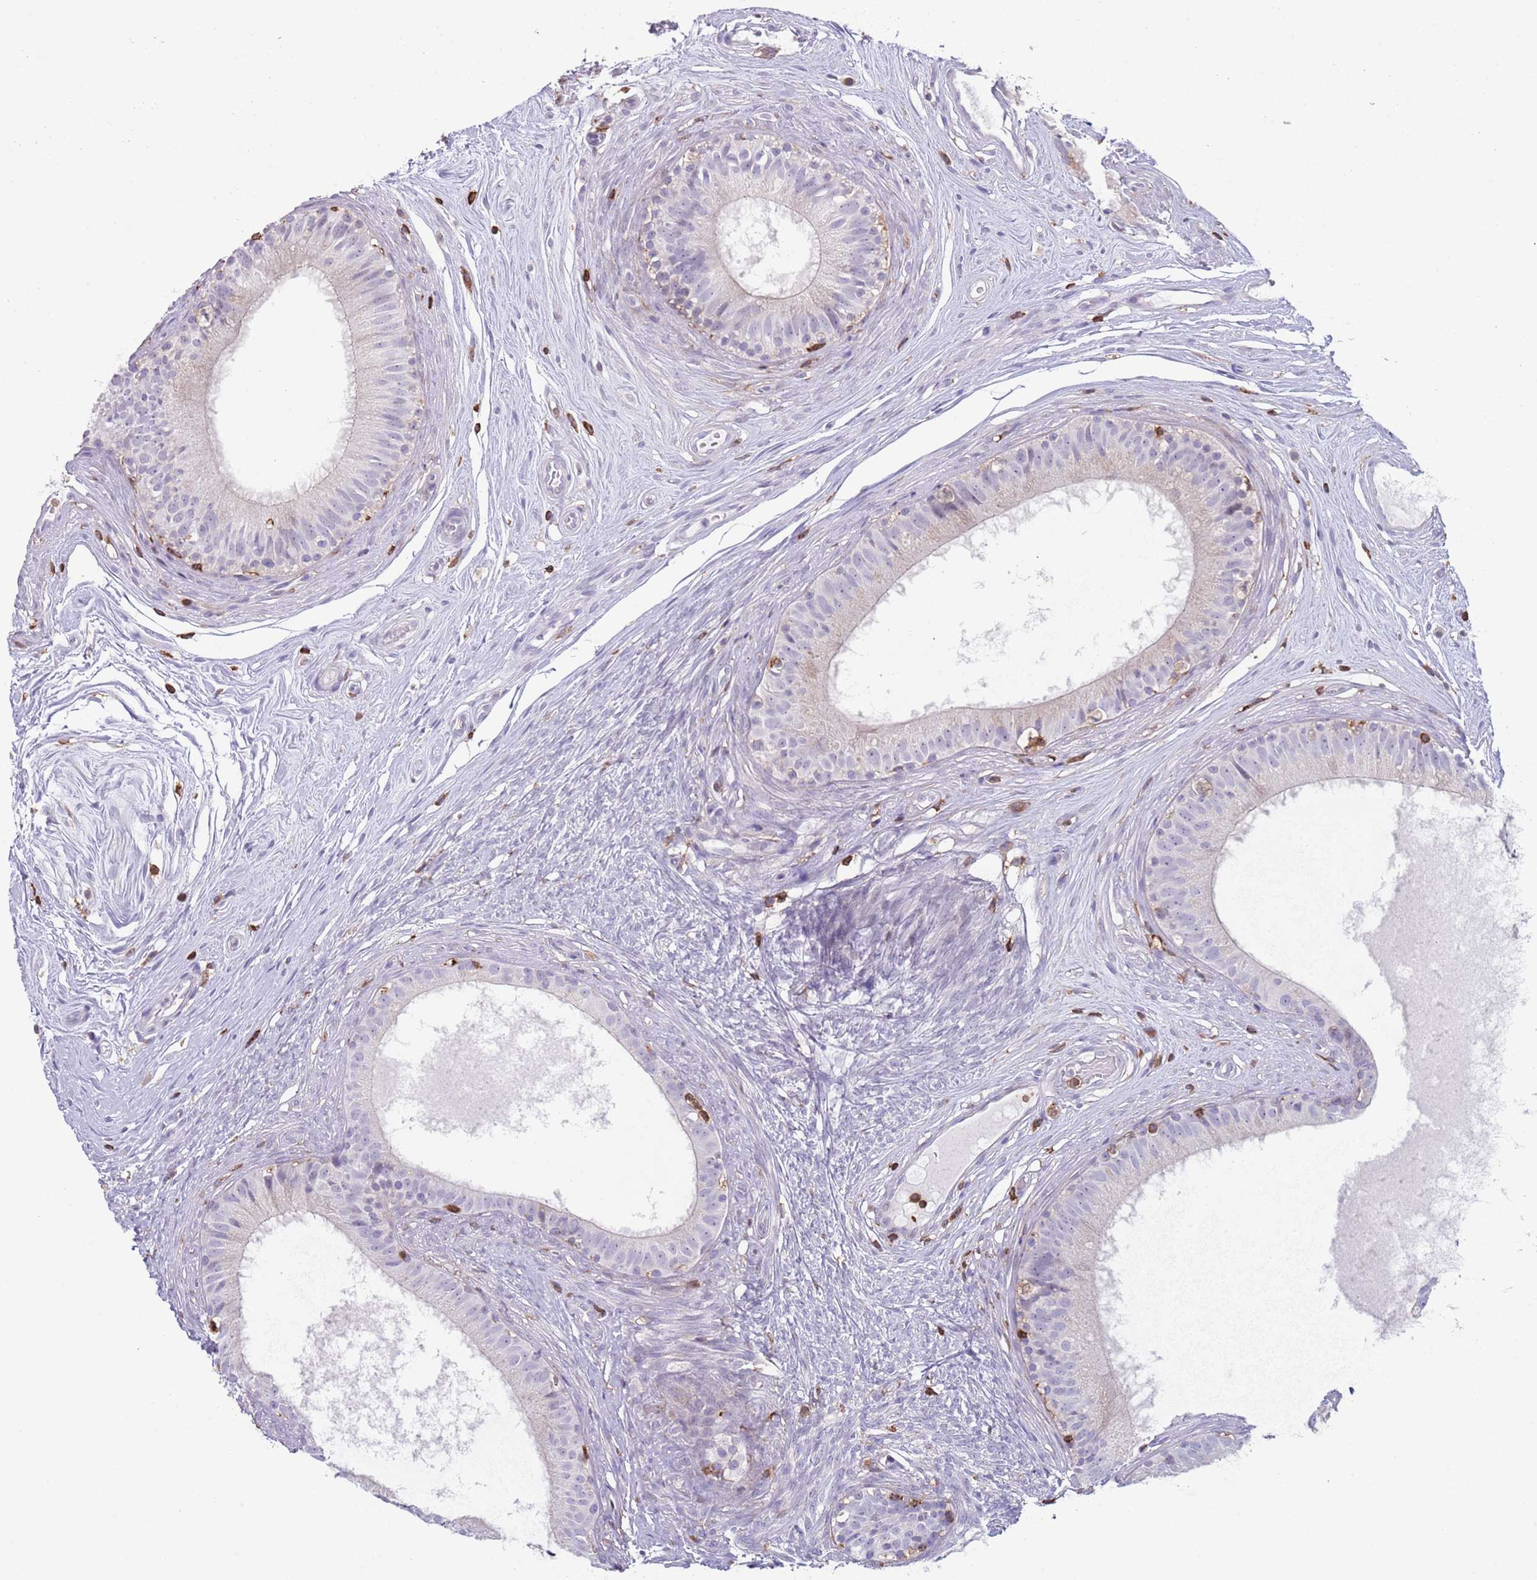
{"staining": {"intensity": "negative", "quantity": "none", "location": "none"}, "tissue": "epididymis", "cell_type": "Glandular cells", "image_type": "normal", "snomed": [{"axis": "morphology", "description": "Normal tissue, NOS"}, {"axis": "topography", "description": "Epididymis"}], "caption": "IHC histopathology image of normal epididymis stained for a protein (brown), which demonstrates no expression in glandular cells. (Brightfield microscopy of DAB (3,3'-diaminobenzidine) IHC at high magnification).", "gene": "LPXN", "patient": {"sex": "male", "age": 74}}